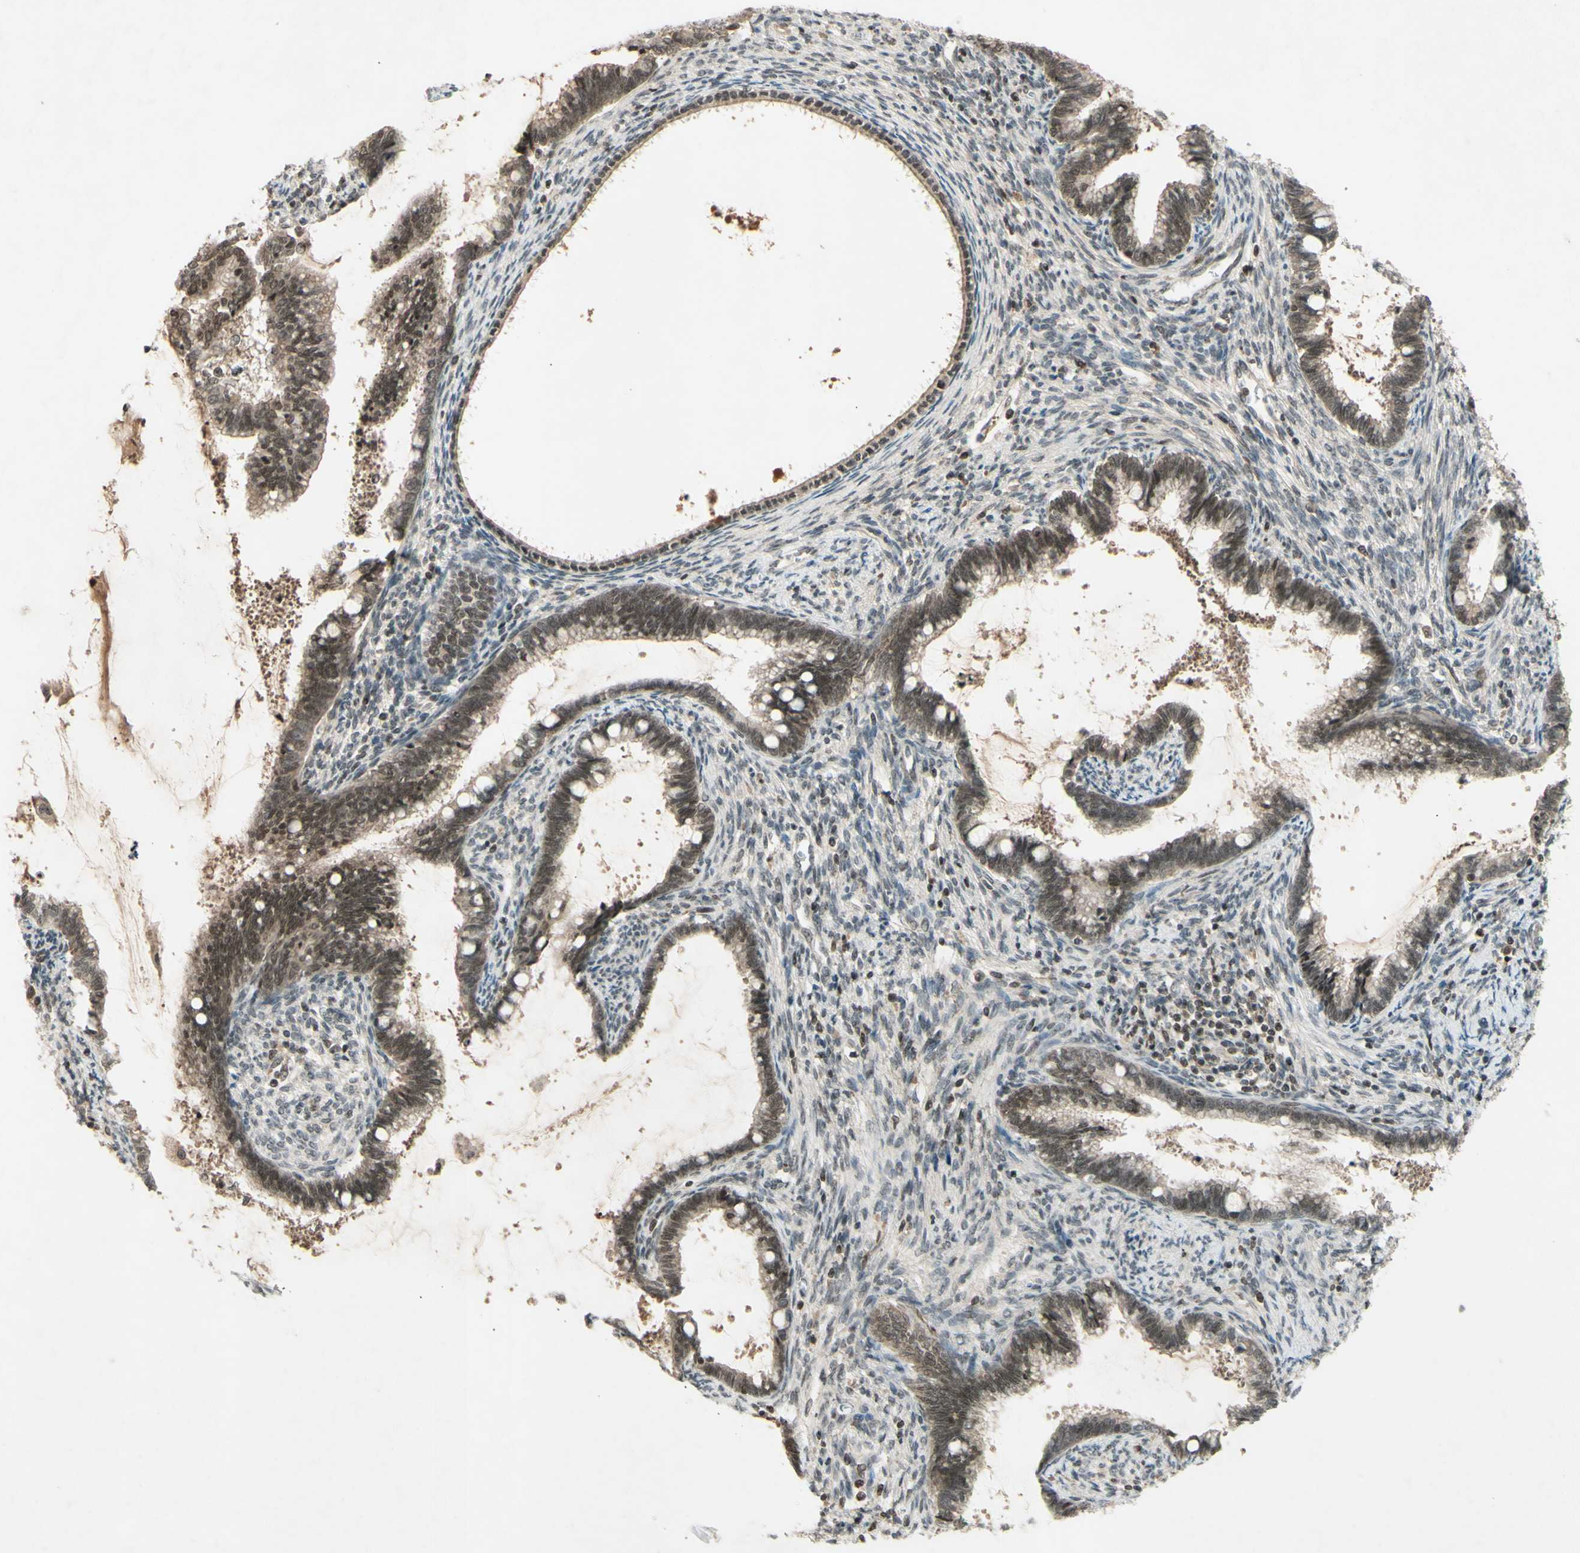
{"staining": {"intensity": "moderate", "quantity": ">75%", "location": "cytoplasmic/membranous,nuclear"}, "tissue": "cervical cancer", "cell_type": "Tumor cells", "image_type": "cancer", "snomed": [{"axis": "morphology", "description": "Adenocarcinoma, NOS"}, {"axis": "topography", "description": "Cervix"}], "caption": "Immunohistochemical staining of cervical adenocarcinoma demonstrates medium levels of moderate cytoplasmic/membranous and nuclear protein positivity in about >75% of tumor cells.", "gene": "SNW1", "patient": {"sex": "female", "age": 44}}